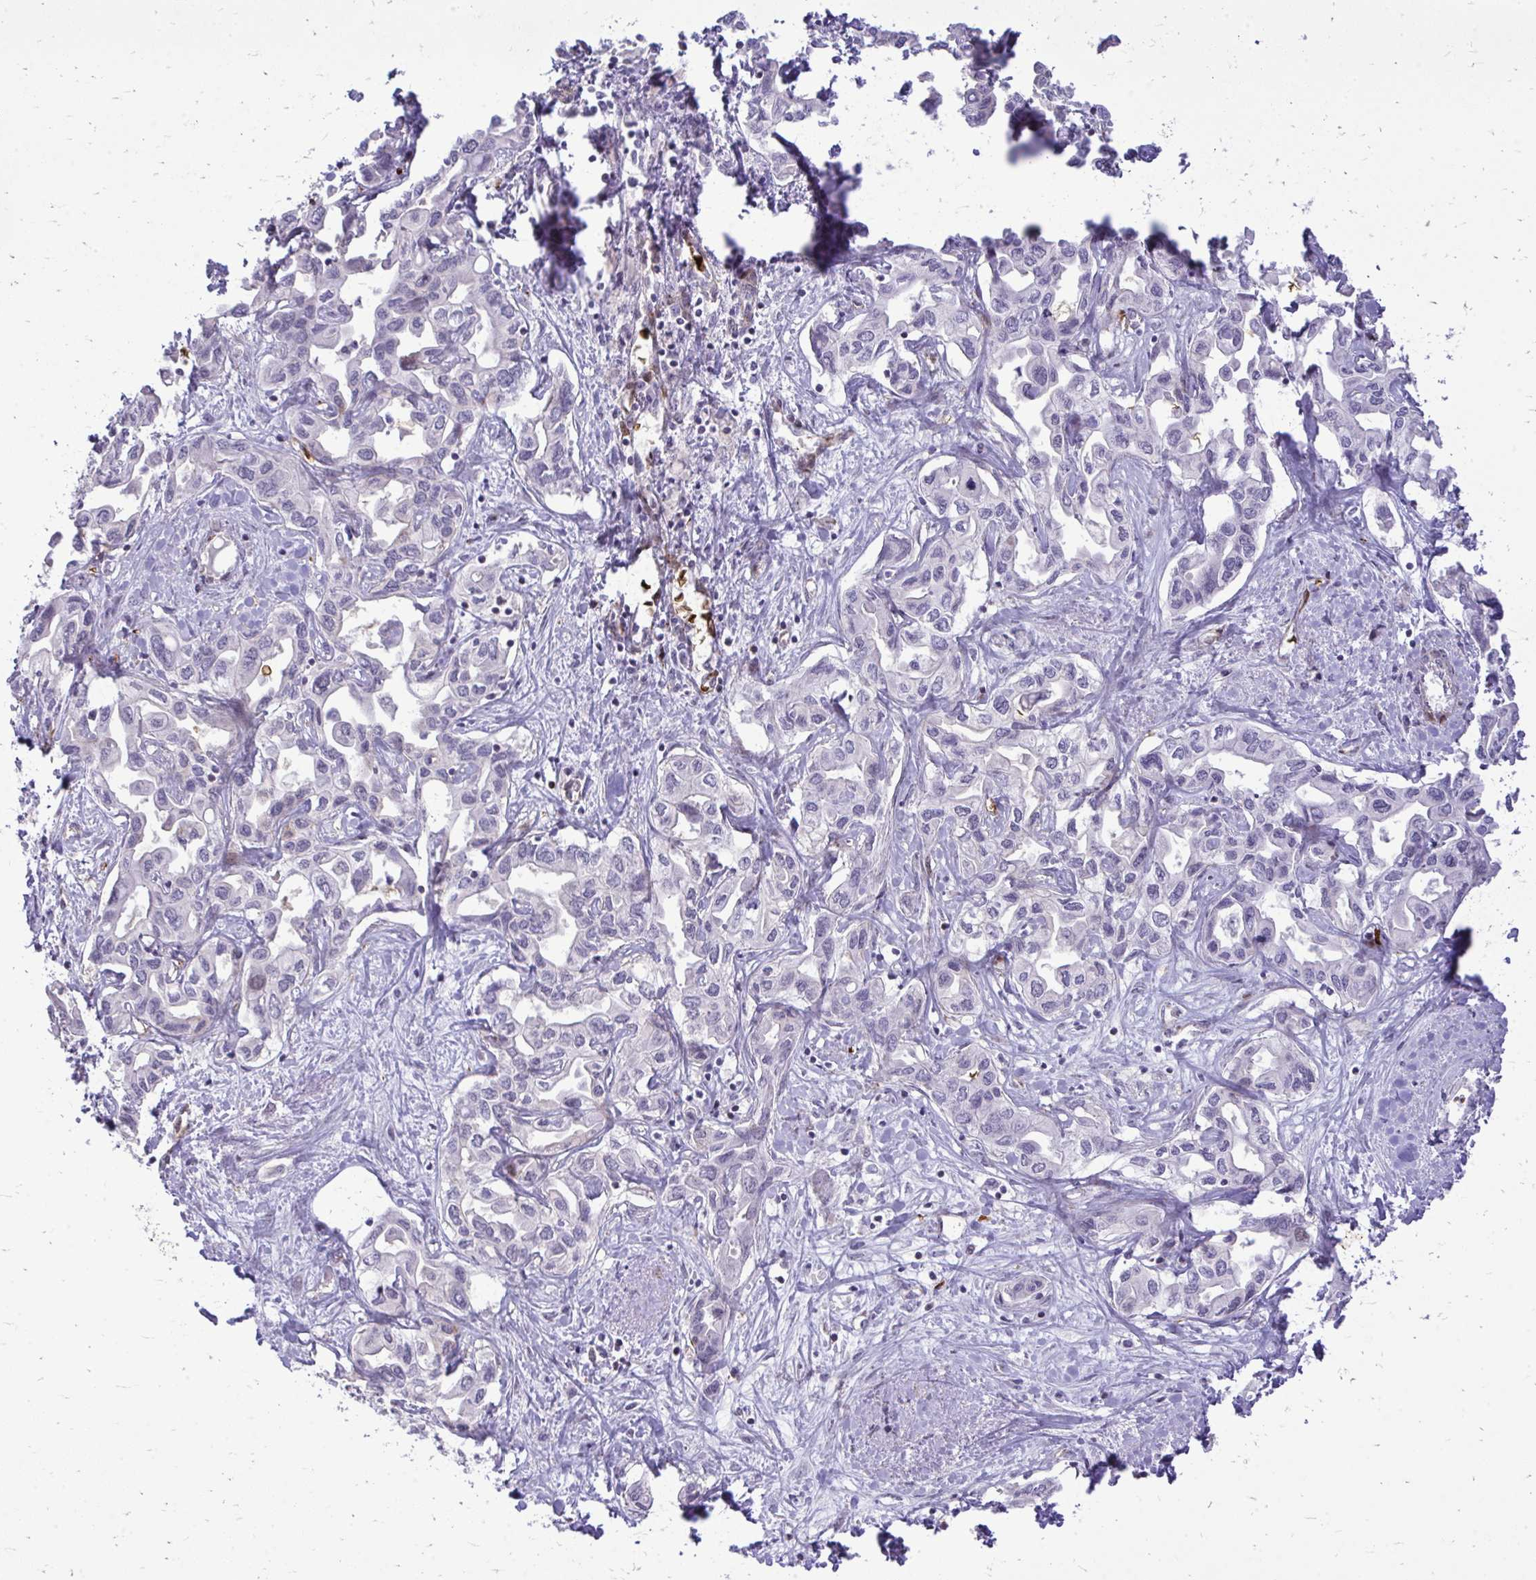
{"staining": {"intensity": "negative", "quantity": "none", "location": "none"}, "tissue": "liver cancer", "cell_type": "Tumor cells", "image_type": "cancer", "snomed": [{"axis": "morphology", "description": "Cholangiocarcinoma"}, {"axis": "topography", "description": "Liver"}], "caption": "This micrograph is of cholangiocarcinoma (liver) stained with IHC to label a protein in brown with the nuclei are counter-stained blue. There is no staining in tumor cells.", "gene": "DLX4", "patient": {"sex": "female", "age": 64}}